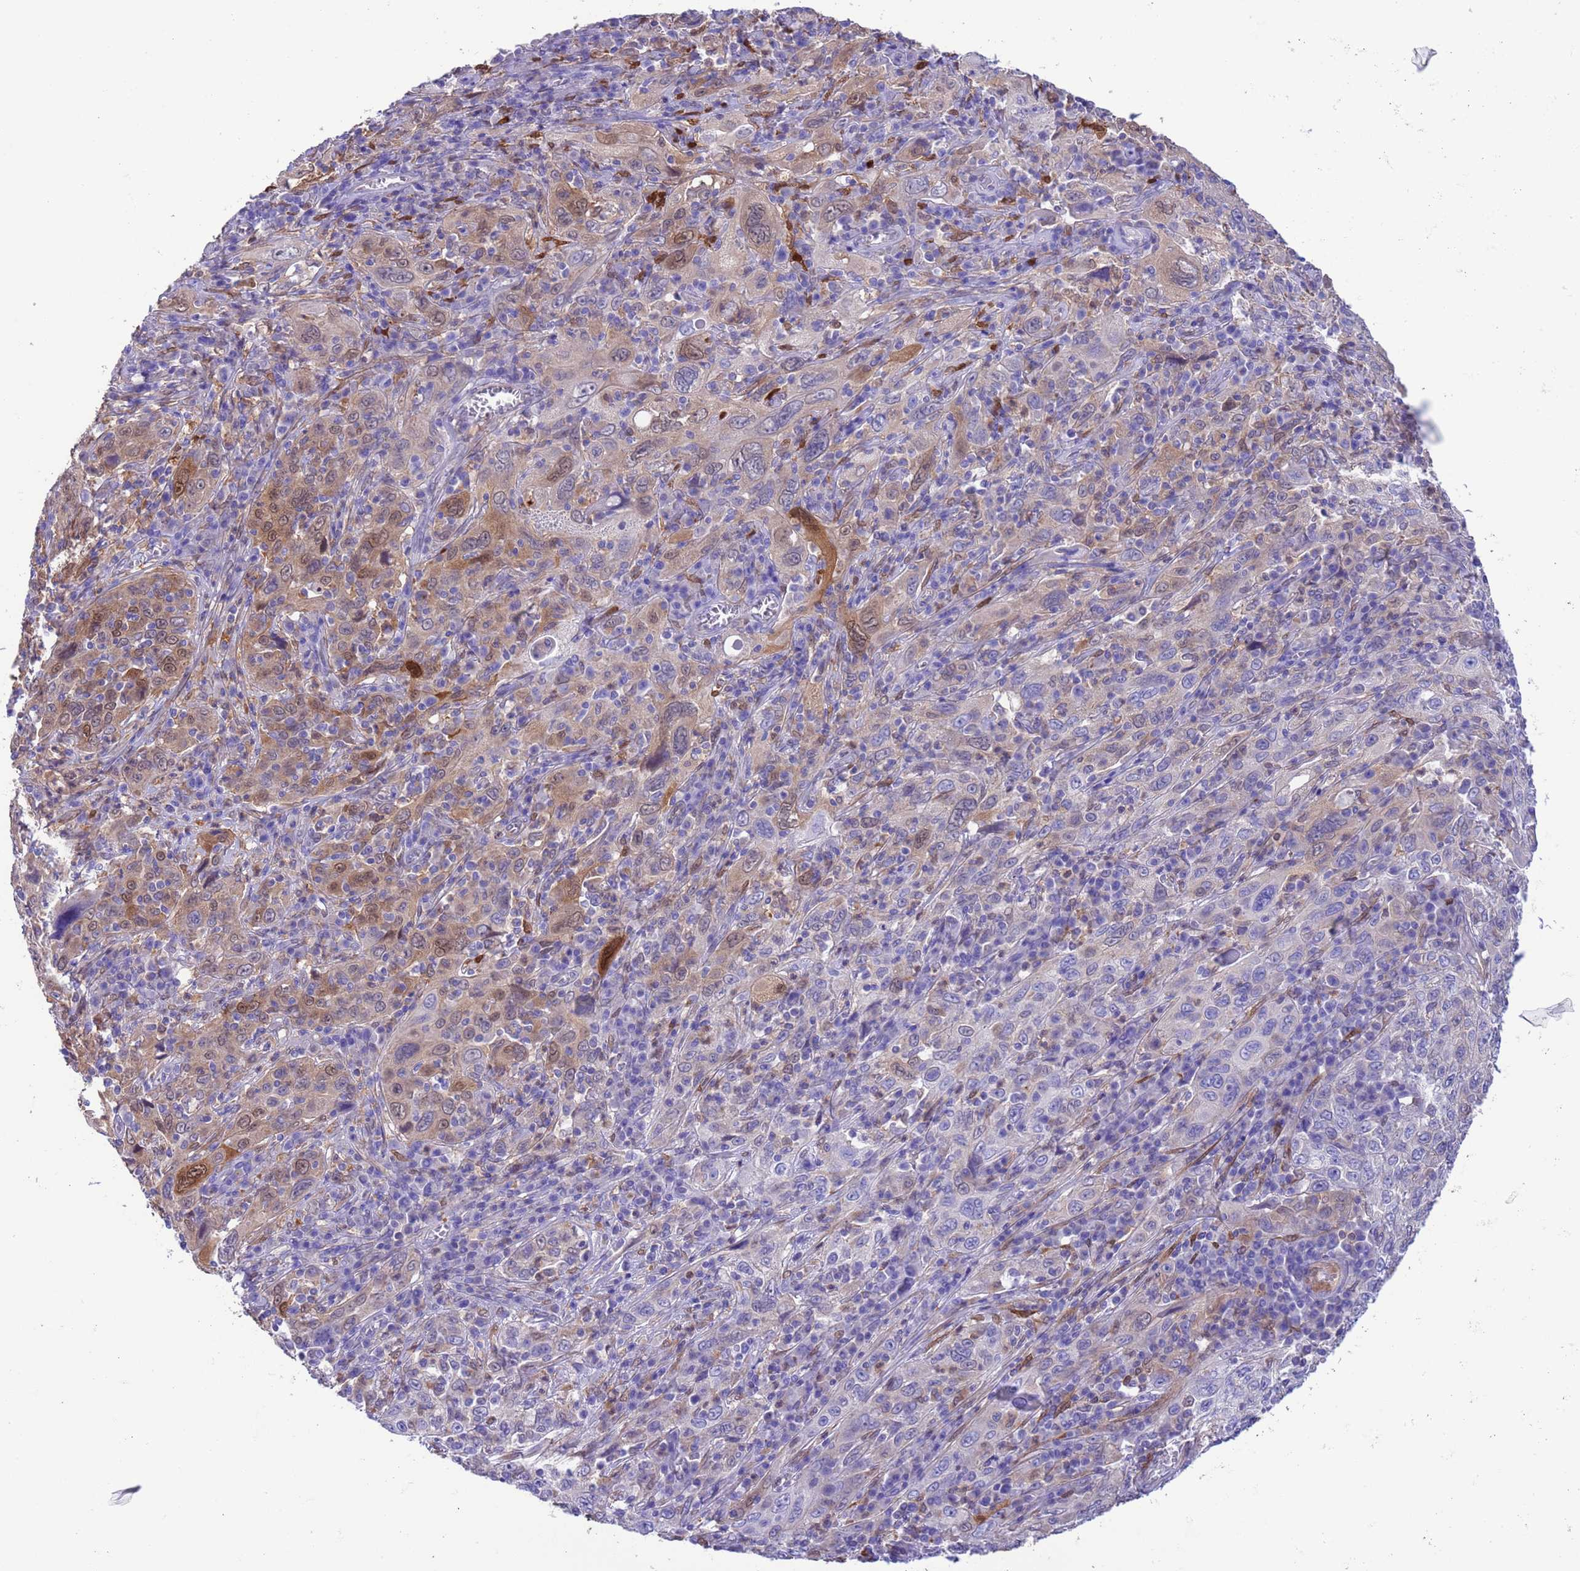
{"staining": {"intensity": "moderate", "quantity": "<25%", "location": "cytoplasmic/membranous,nuclear"}, "tissue": "cervical cancer", "cell_type": "Tumor cells", "image_type": "cancer", "snomed": [{"axis": "morphology", "description": "Squamous cell carcinoma, NOS"}, {"axis": "topography", "description": "Cervix"}], "caption": "Brown immunohistochemical staining in cervical cancer (squamous cell carcinoma) displays moderate cytoplasmic/membranous and nuclear staining in approximately <25% of tumor cells.", "gene": "C6orf47", "patient": {"sex": "female", "age": 46}}